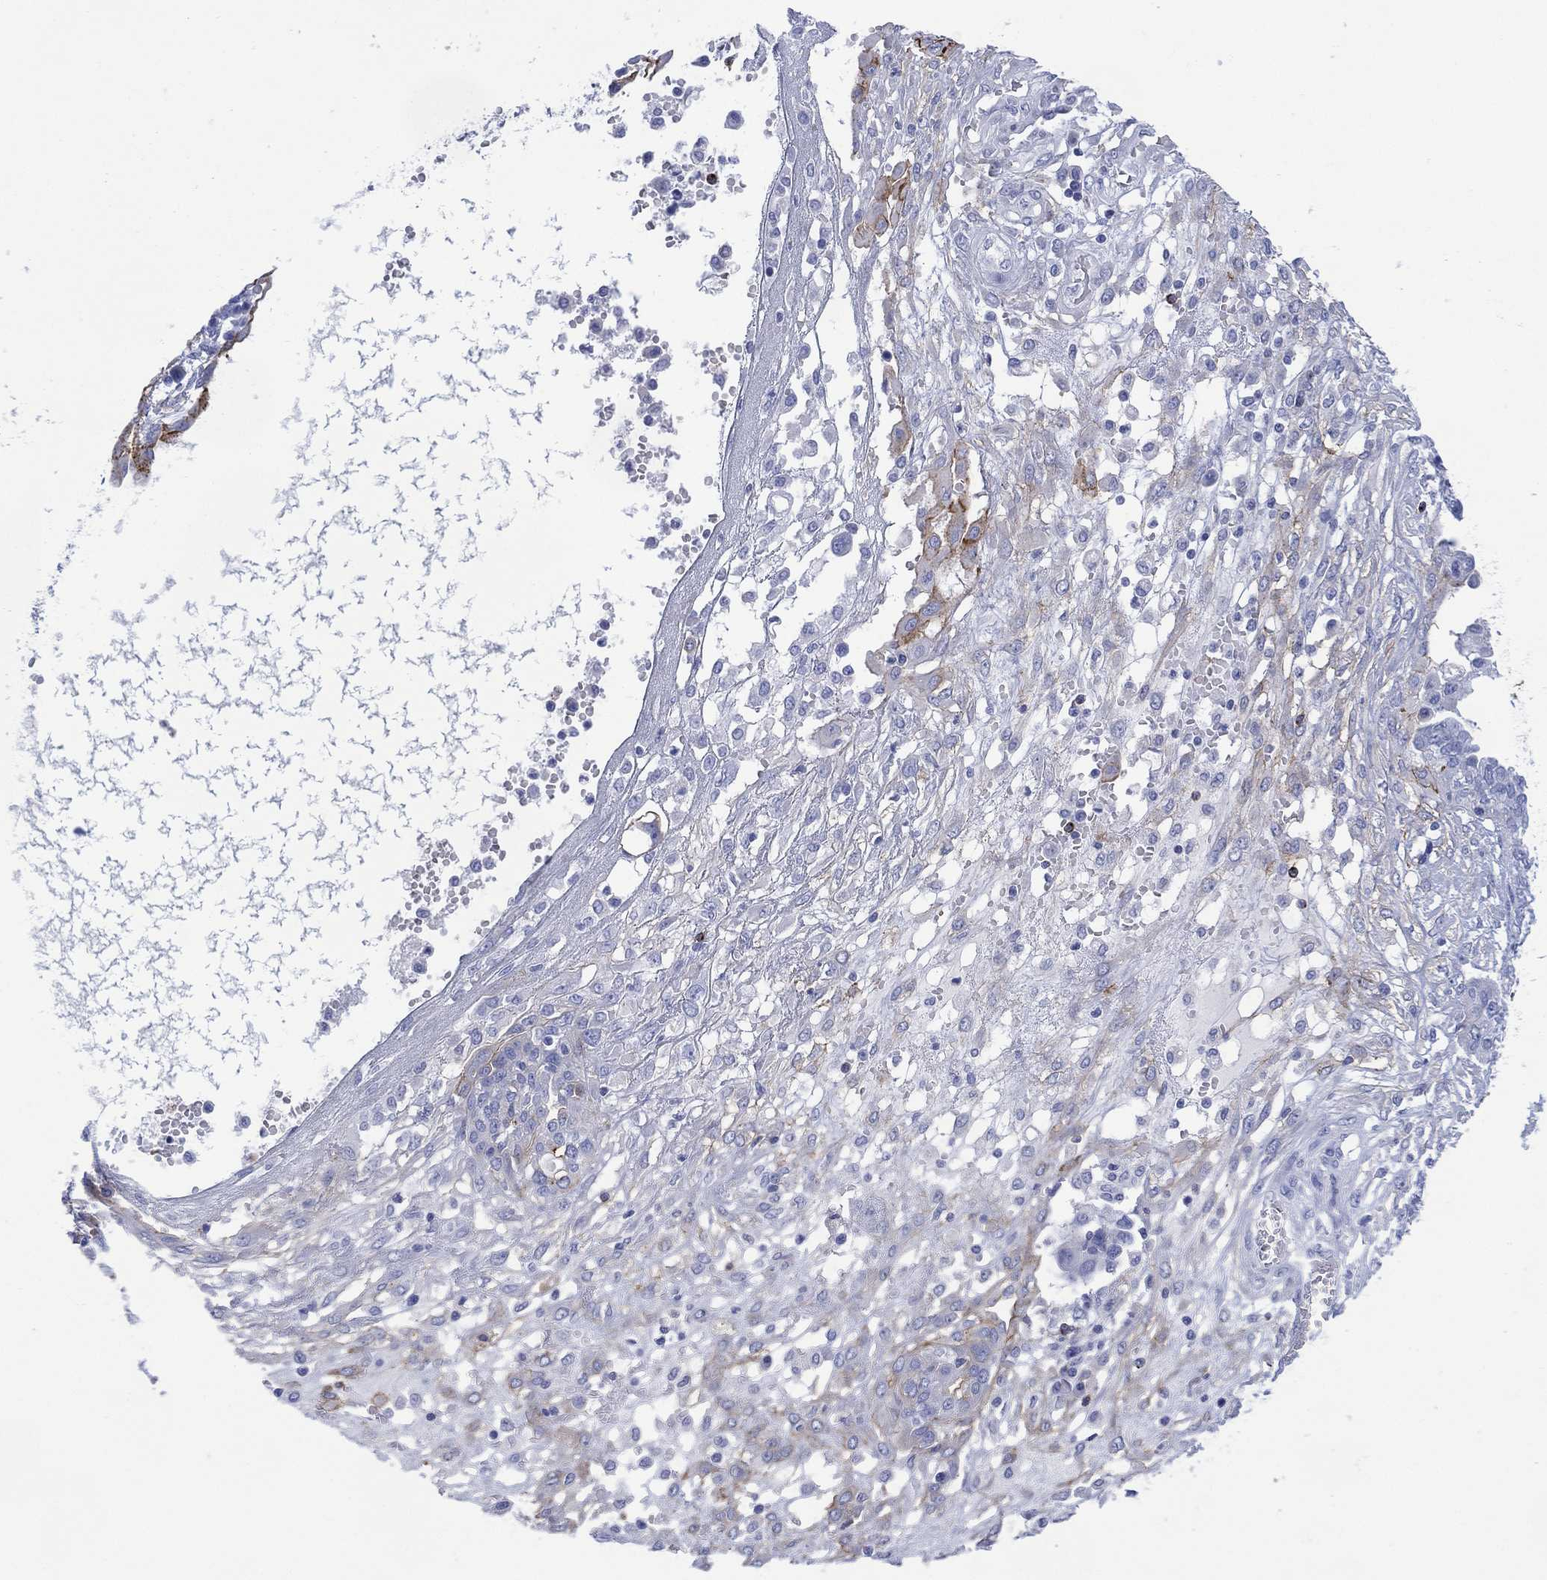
{"staining": {"intensity": "moderate", "quantity": "<25%", "location": "cytoplasmic/membranous"}, "tissue": "ovarian cancer", "cell_type": "Tumor cells", "image_type": "cancer", "snomed": [{"axis": "morphology", "description": "Cystadenocarcinoma, serous, NOS"}, {"axis": "topography", "description": "Ovary"}], "caption": "Brown immunohistochemical staining in ovarian cancer (serous cystadenocarcinoma) demonstrates moderate cytoplasmic/membranous positivity in about <25% of tumor cells. Using DAB (3,3'-diaminobenzidine) (brown) and hematoxylin (blue) stains, captured at high magnification using brightfield microscopy.", "gene": "DPP4", "patient": {"sex": "female", "age": 67}}